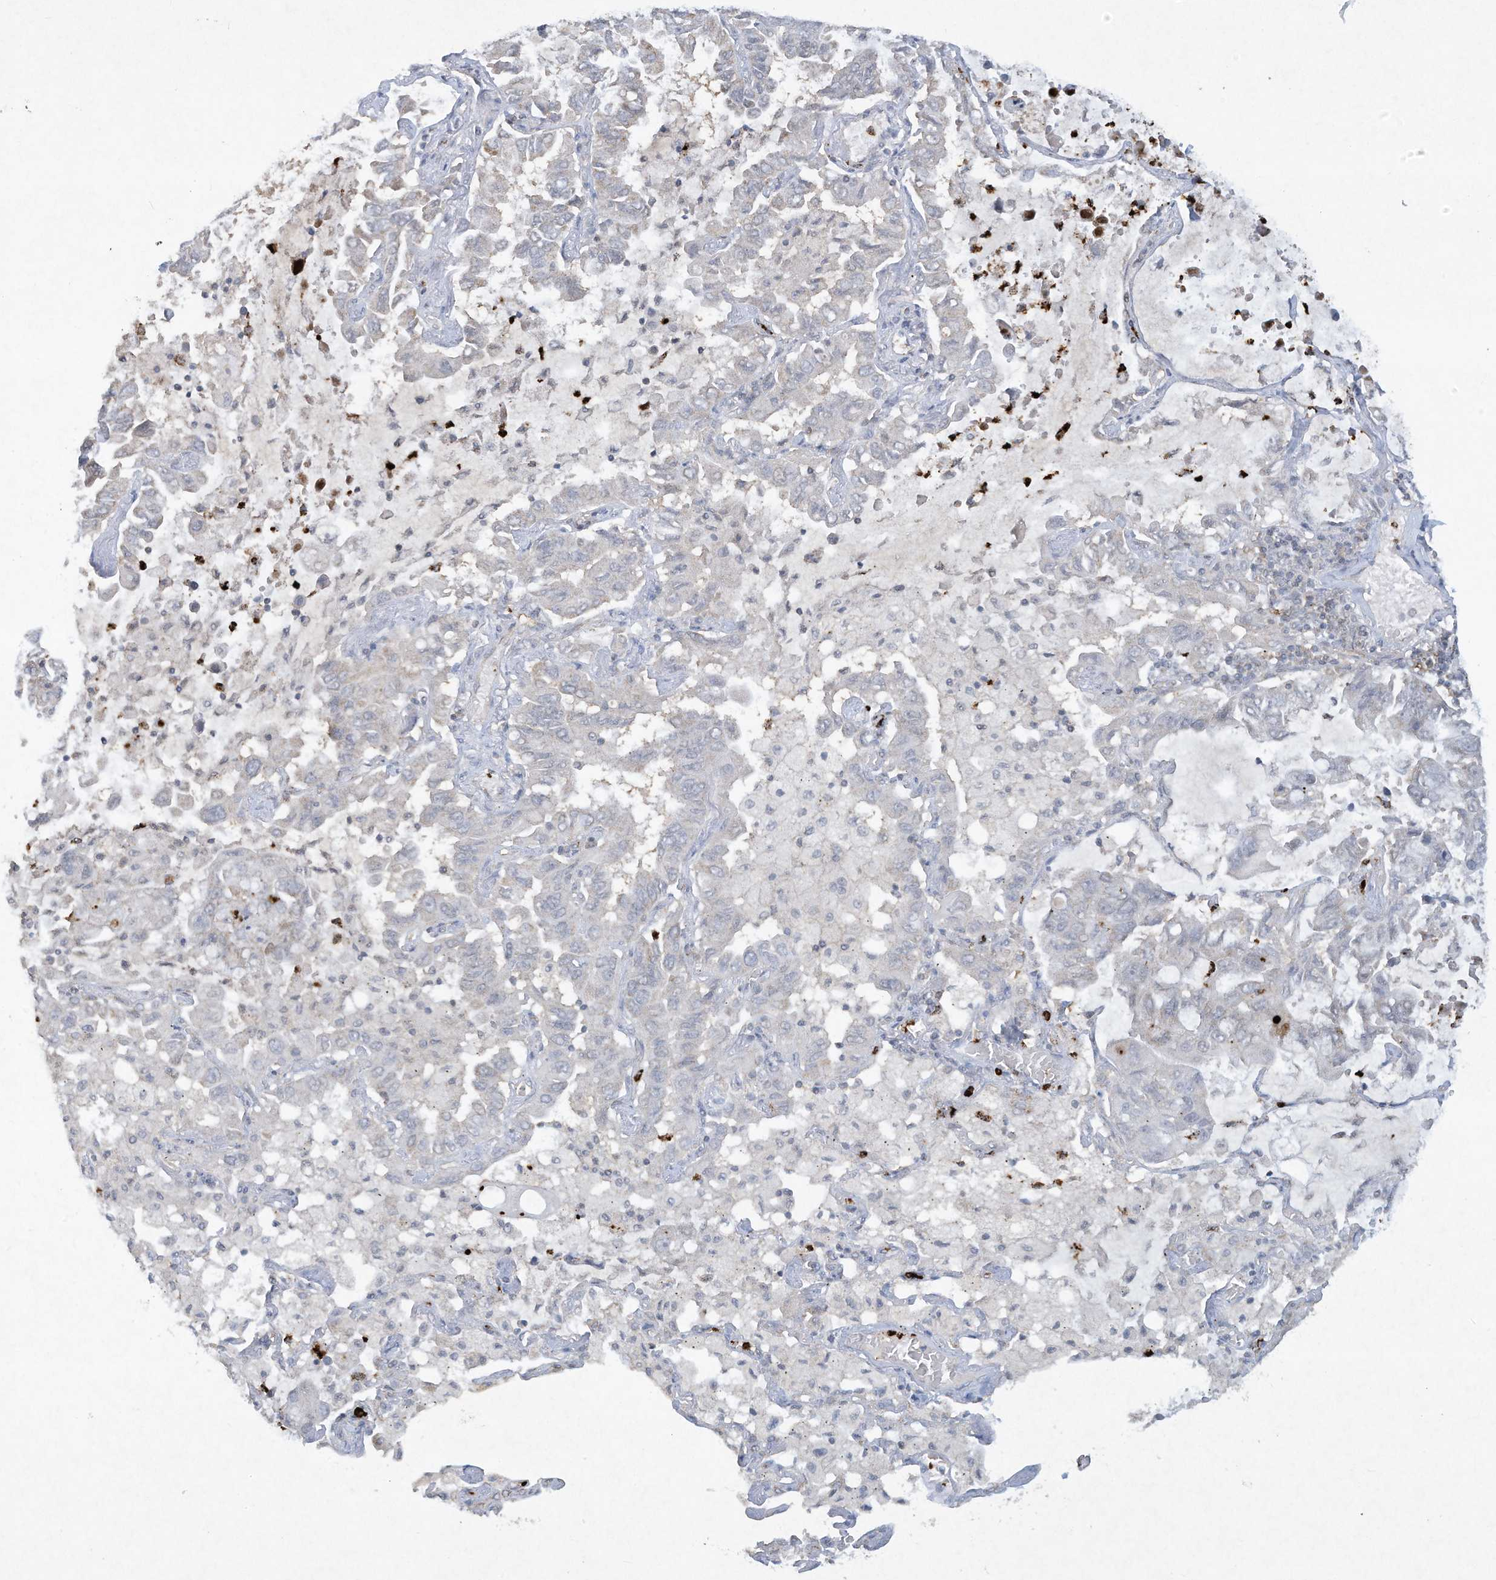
{"staining": {"intensity": "weak", "quantity": "<25%", "location": "cytoplasmic/membranous"}, "tissue": "lung cancer", "cell_type": "Tumor cells", "image_type": "cancer", "snomed": [{"axis": "morphology", "description": "Adenocarcinoma, NOS"}, {"axis": "topography", "description": "Lung"}], "caption": "Immunohistochemical staining of human lung cancer exhibits no significant expression in tumor cells. The staining is performed using DAB (3,3'-diaminobenzidine) brown chromogen with nuclei counter-stained in using hematoxylin.", "gene": "CHRNA4", "patient": {"sex": "male", "age": 64}}